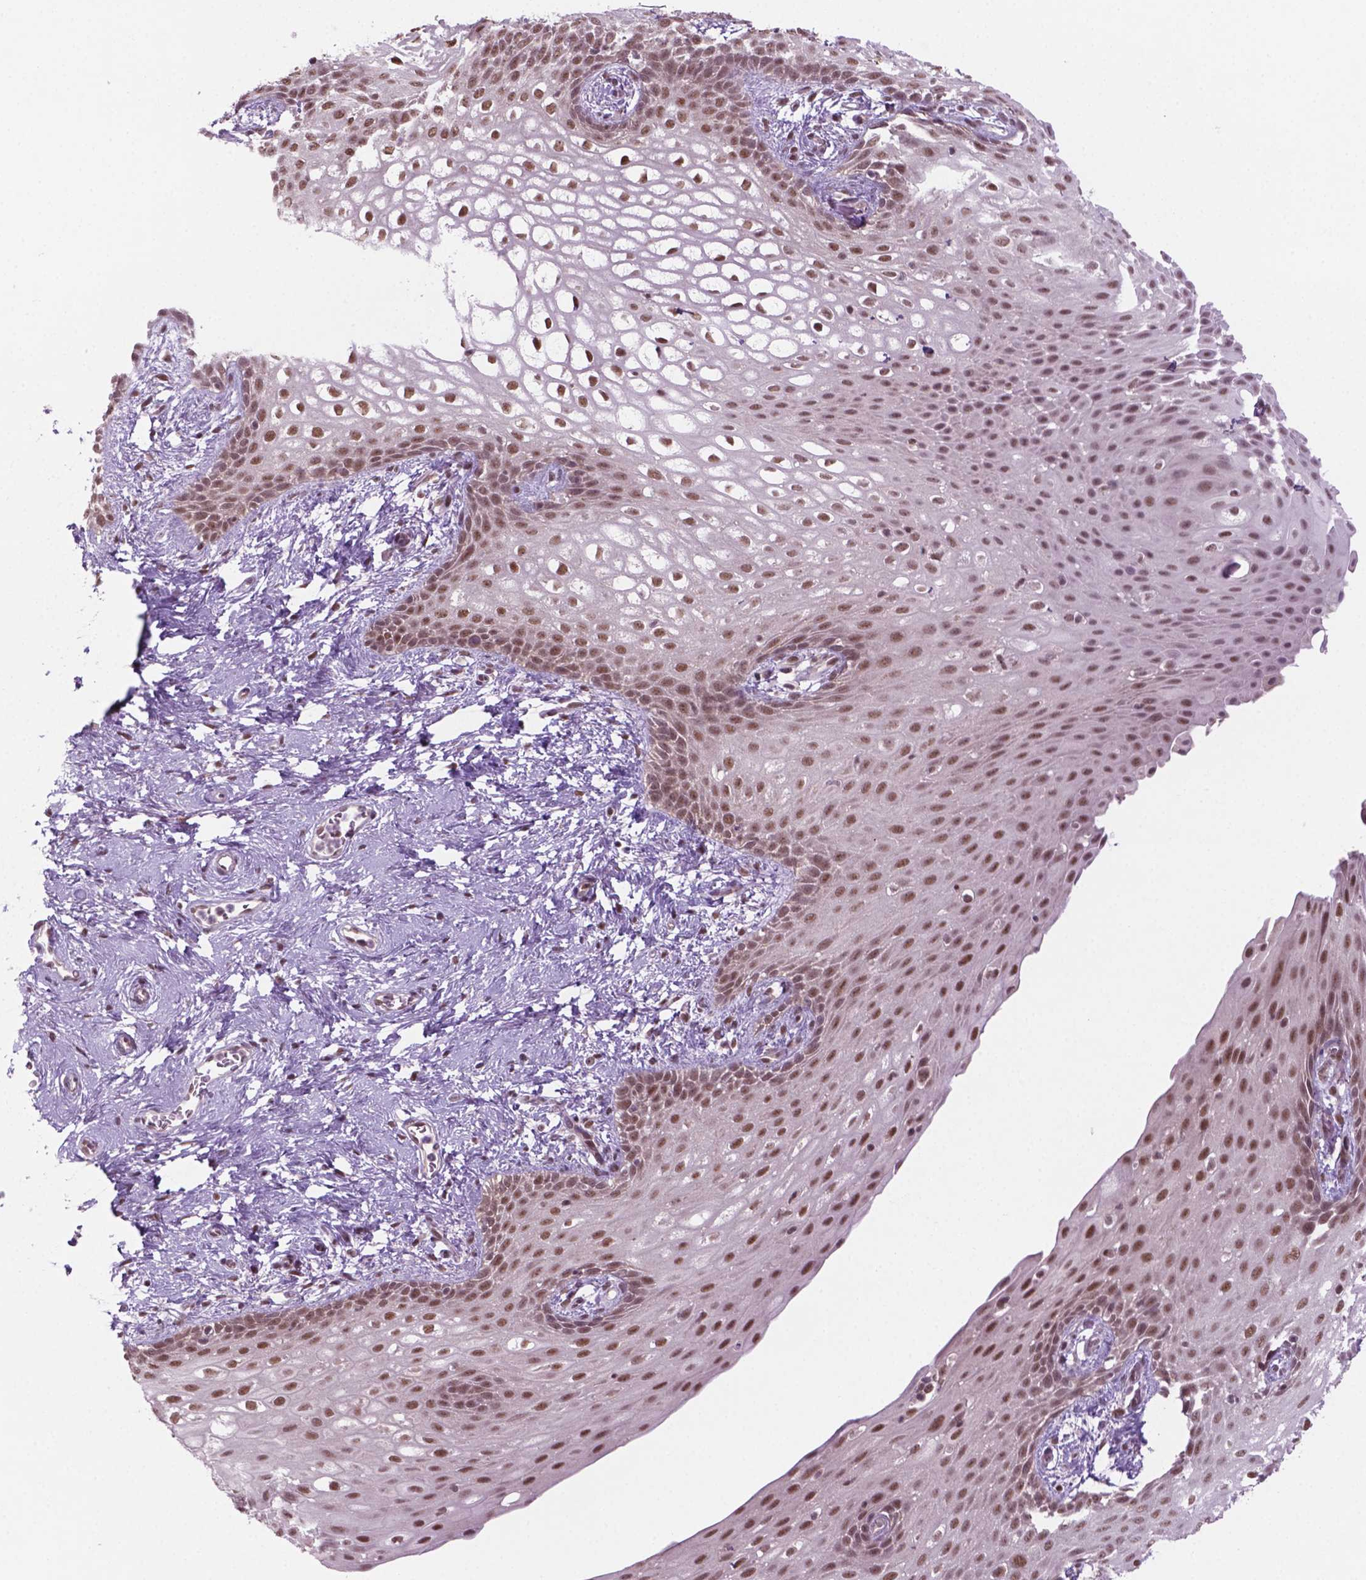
{"staining": {"intensity": "moderate", "quantity": ">75%", "location": "nuclear"}, "tissue": "skin", "cell_type": "Epidermal cells", "image_type": "normal", "snomed": [{"axis": "morphology", "description": "Normal tissue, NOS"}, {"axis": "topography", "description": "Anal"}], "caption": "A brown stain labels moderate nuclear expression of a protein in epidermal cells of normal human skin. (DAB (3,3'-diaminobenzidine) IHC with brightfield microscopy, high magnification).", "gene": "PHAX", "patient": {"sex": "female", "age": 46}}